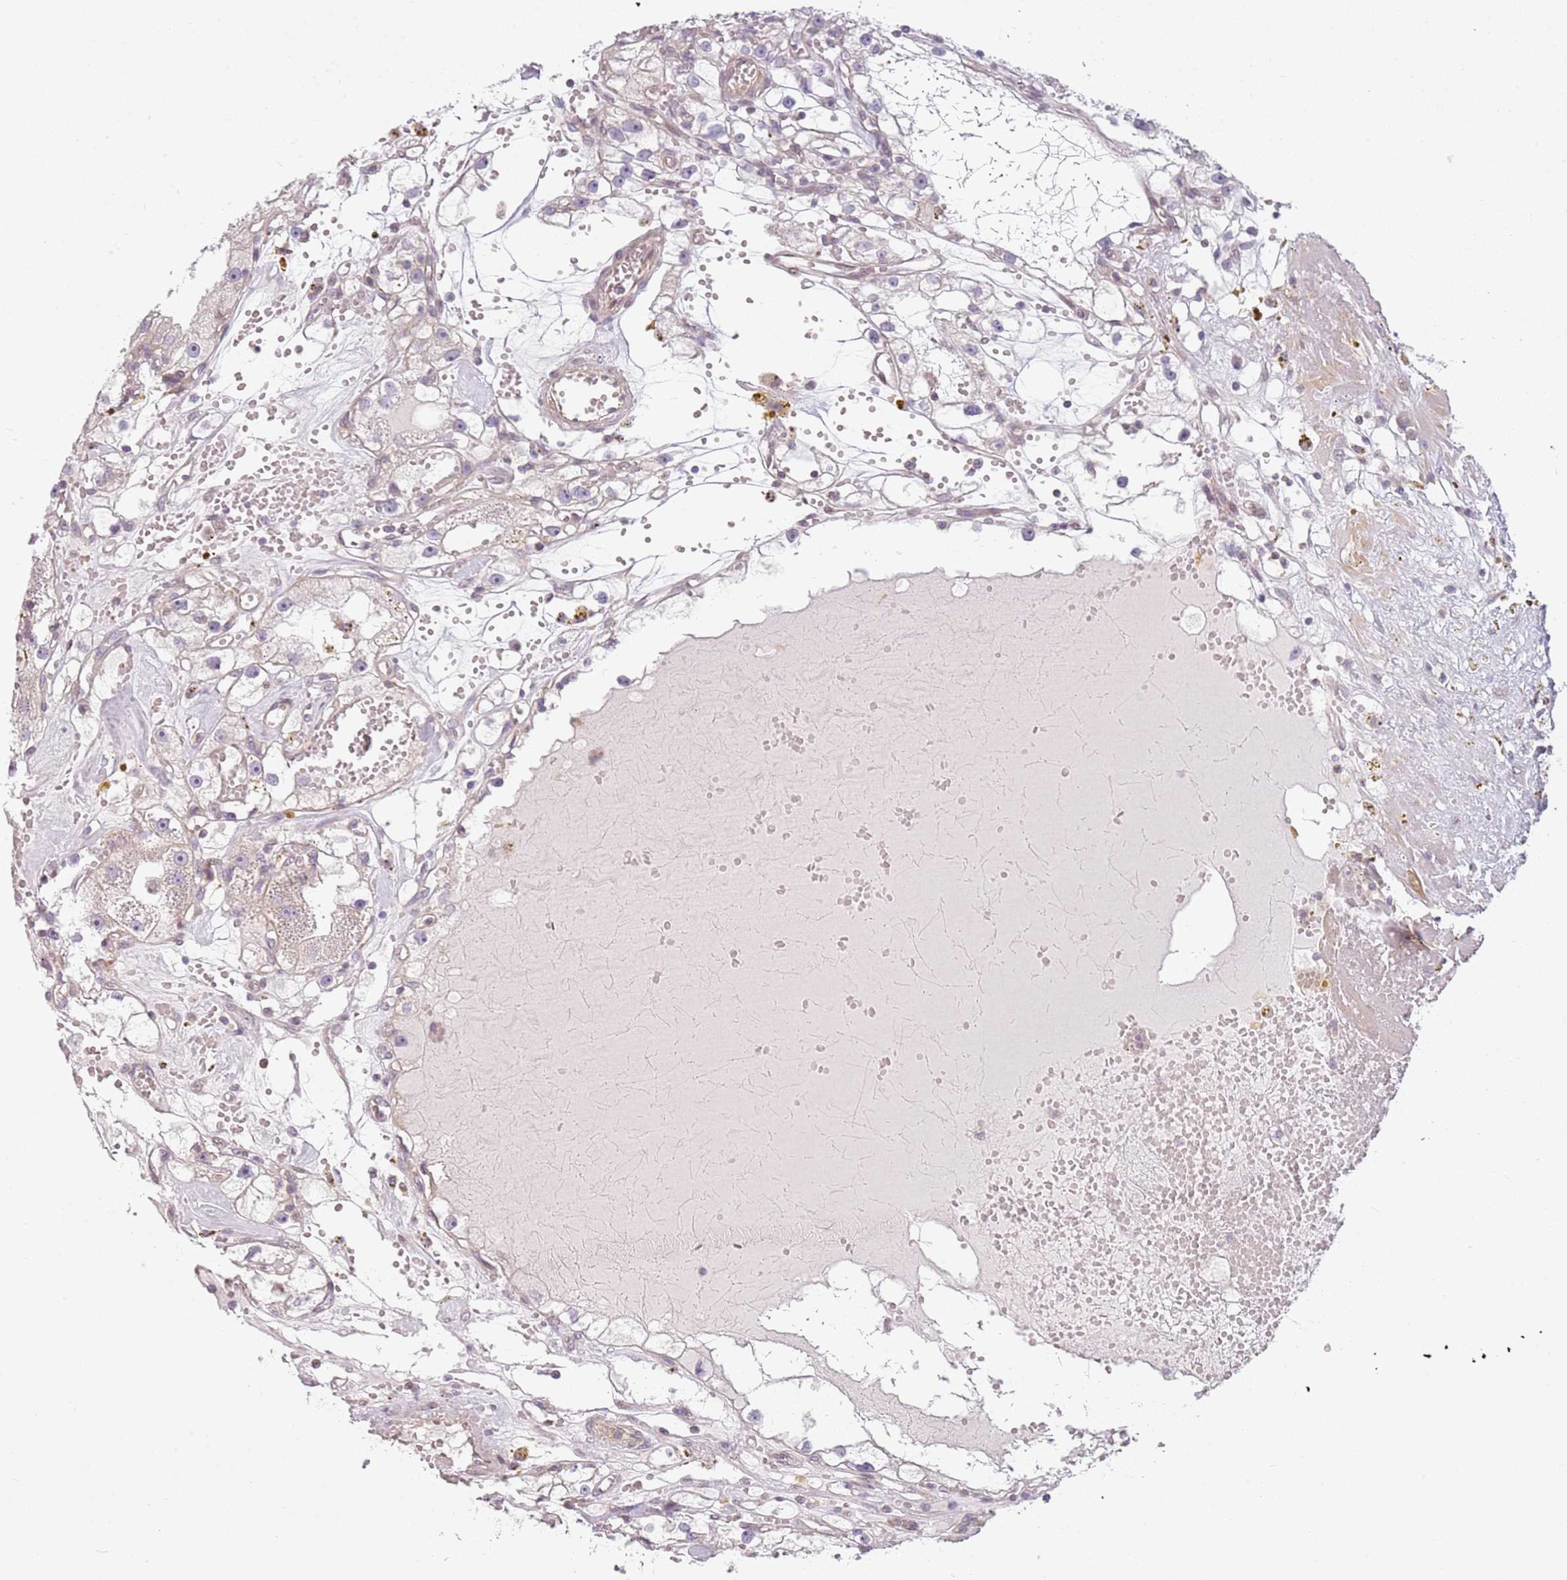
{"staining": {"intensity": "negative", "quantity": "none", "location": "none"}, "tissue": "renal cancer", "cell_type": "Tumor cells", "image_type": "cancer", "snomed": [{"axis": "morphology", "description": "Adenocarcinoma, NOS"}, {"axis": "topography", "description": "Kidney"}], "caption": "This is an immunohistochemistry histopathology image of renal adenocarcinoma. There is no expression in tumor cells.", "gene": "DEFB116", "patient": {"sex": "male", "age": 56}}